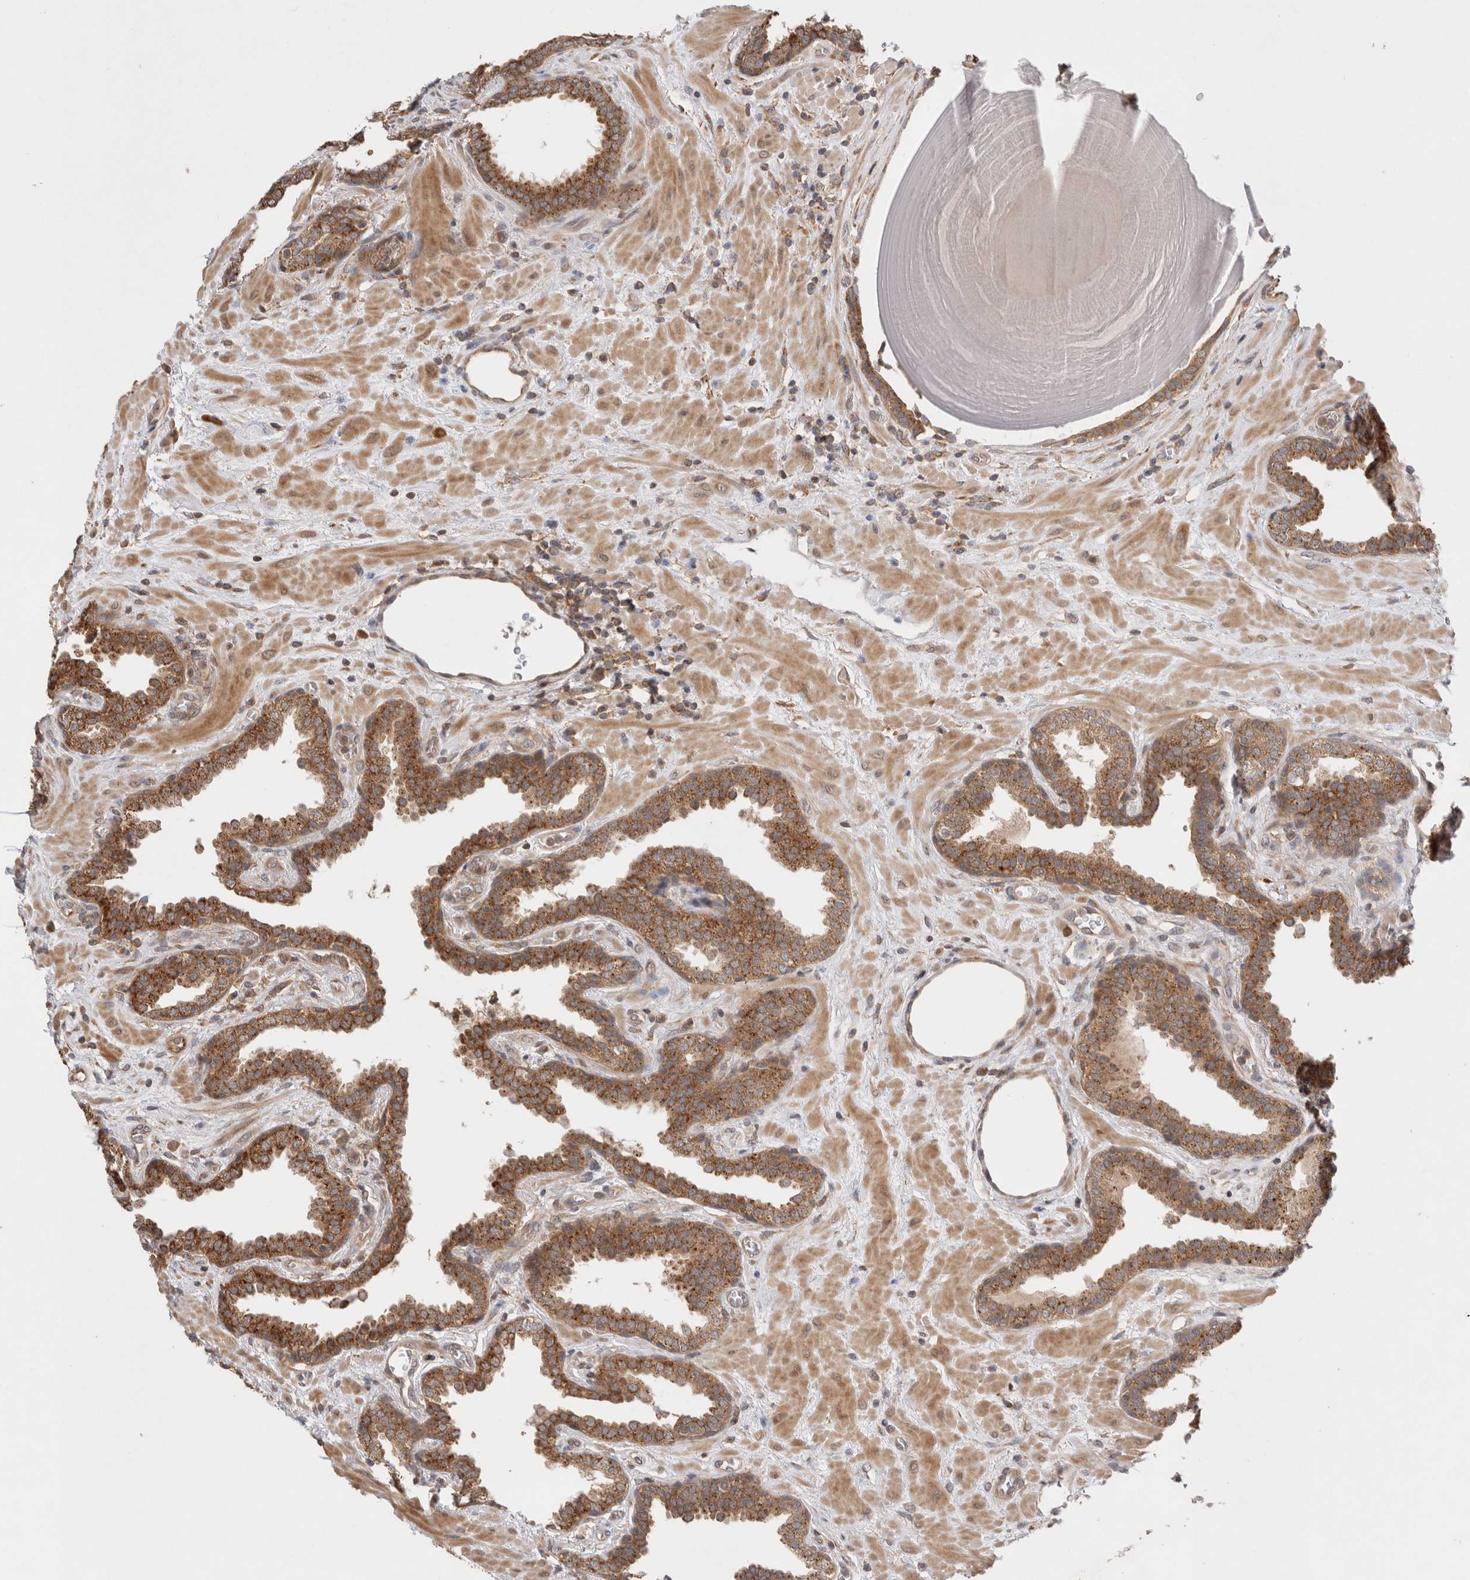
{"staining": {"intensity": "strong", "quantity": ">75%", "location": "cytoplasmic/membranous"}, "tissue": "prostate", "cell_type": "Glandular cells", "image_type": "normal", "snomed": [{"axis": "morphology", "description": "Normal tissue, NOS"}, {"axis": "topography", "description": "Prostate"}], "caption": "High-magnification brightfield microscopy of unremarkable prostate stained with DAB (brown) and counterstained with hematoxylin (blue). glandular cells exhibit strong cytoplasmic/membranous staining is appreciated in about>75% of cells.", "gene": "VPS28", "patient": {"sex": "male", "age": 51}}